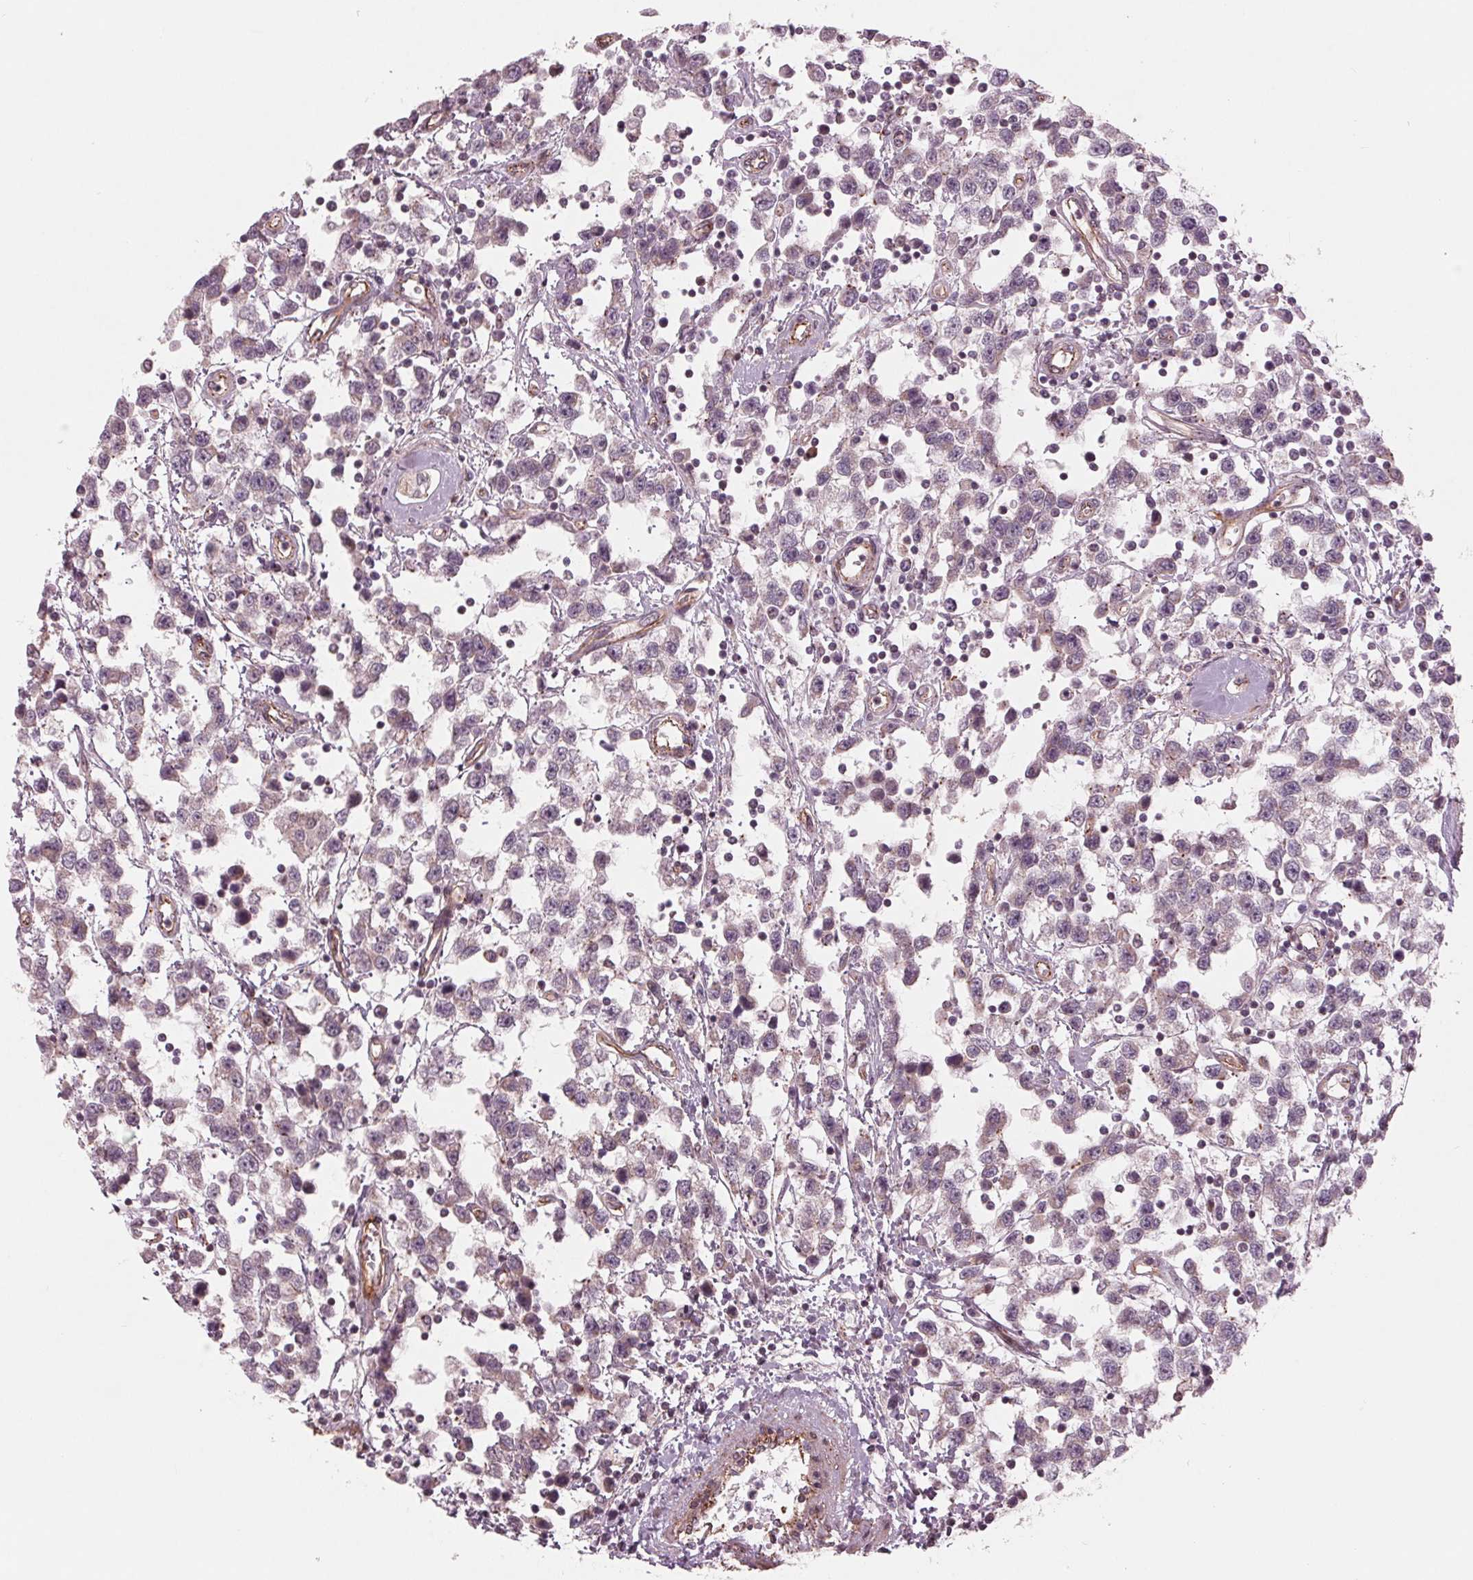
{"staining": {"intensity": "negative", "quantity": "none", "location": "none"}, "tissue": "testis cancer", "cell_type": "Tumor cells", "image_type": "cancer", "snomed": [{"axis": "morphology", "description": "Seminoma, NOS"}, {"axis": "topography", "description": "Testis"}], "caption": "Seminoma (testis) was stained to show a protein in brown. There is no significant staining in tumor cells.", "gene": "TXNIP", "patient": {"sex": "male", "age": 34}}